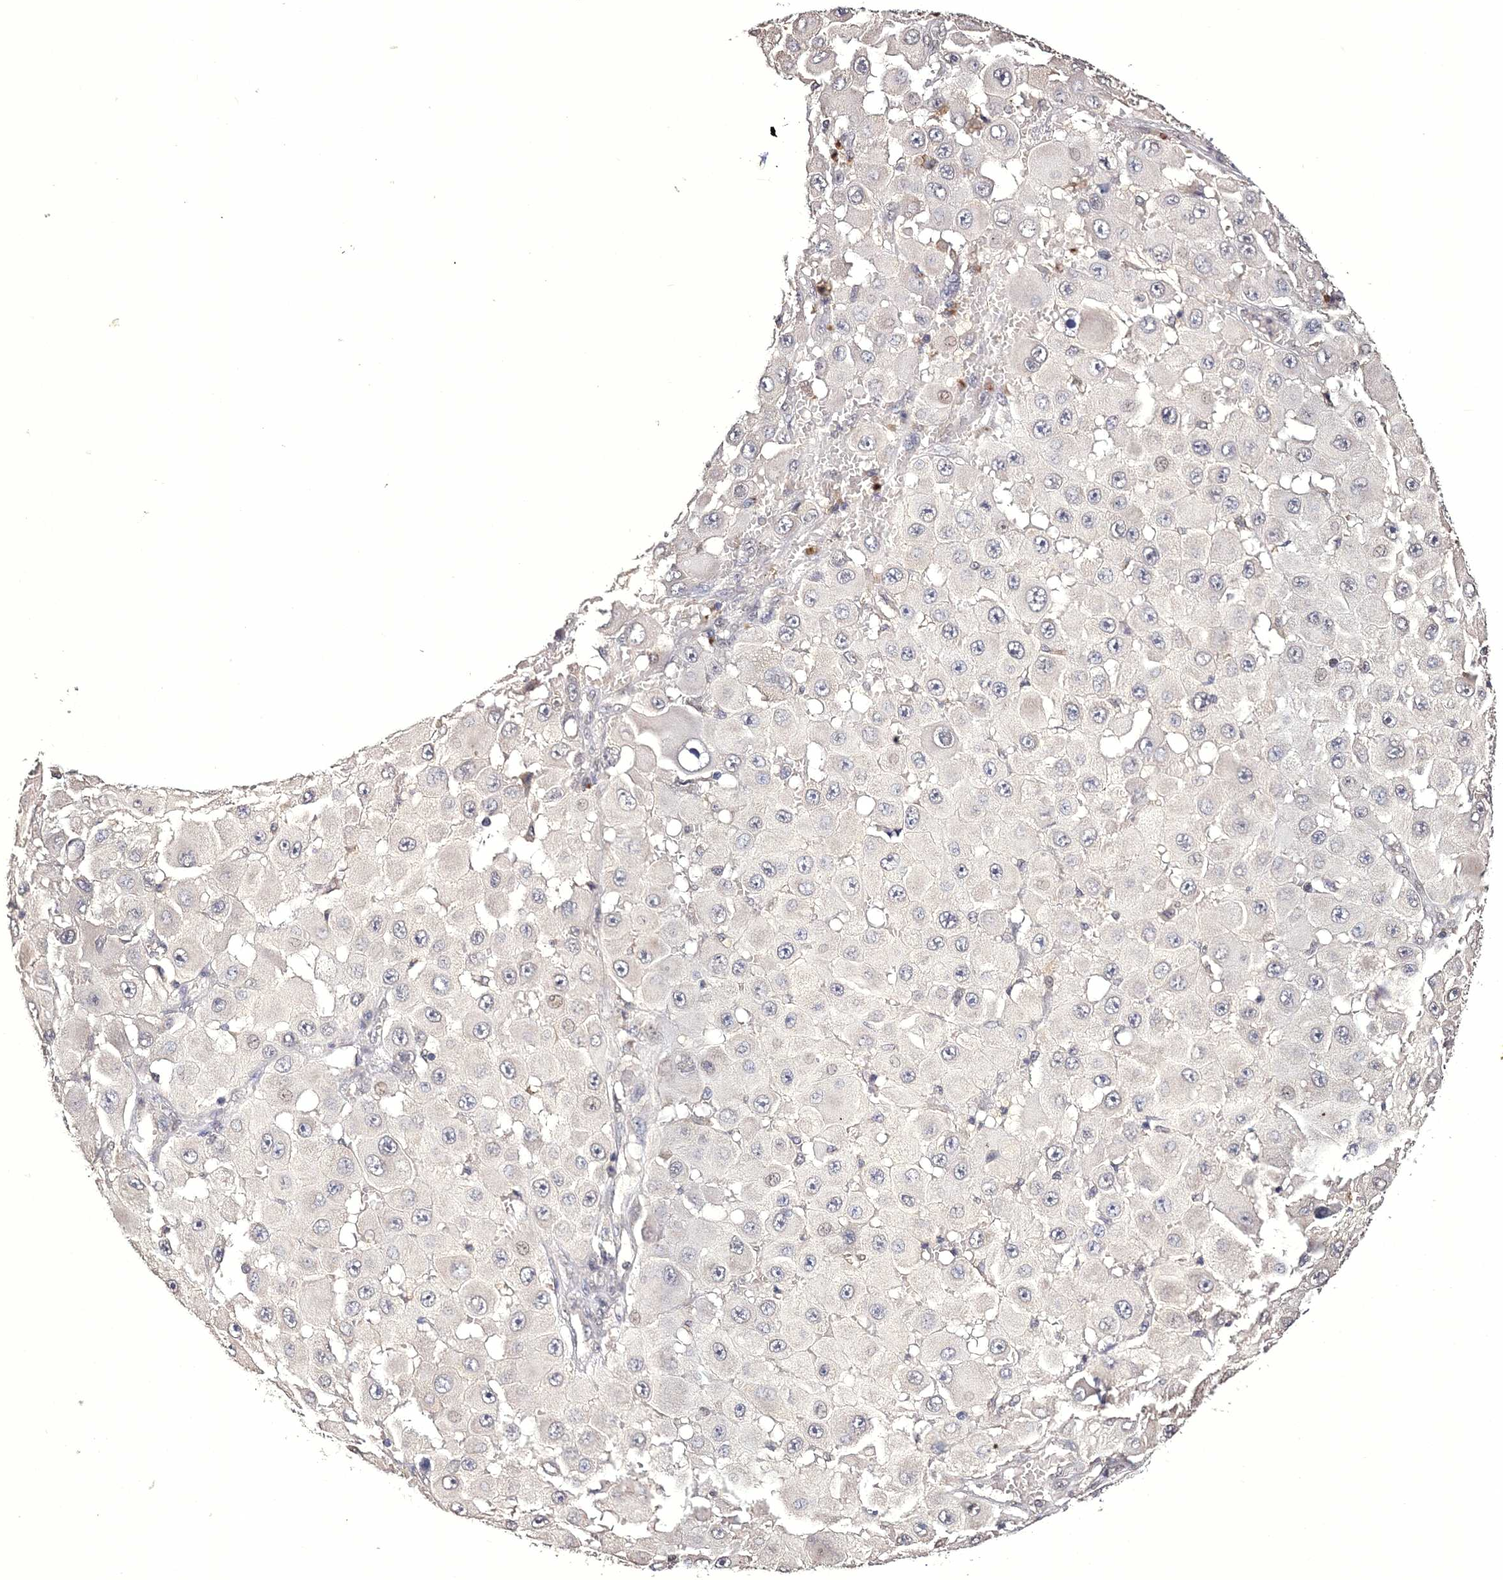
{"staining": {"intensity": "negative", "quantity": "none", "location": "none"}, "tissue": "melanoma", "cell_type": "Tumor cells", "image_type": "cancer", "snomed": [{"axis": "morphology", "description": "Malignant melanoma, NOS"}, {"axis": "topography", "description": "Skin"}], "caption": "Immunohistochemistry photomicrograph of malignant melanoma stained for a protein (brown), which reveals no staining in tumor cells. (Immunohistochemistry (ihc), brightfield microscopy, high magnification).", "gene": "GPN1", "patient": {"sex": "female", "age": 81}}